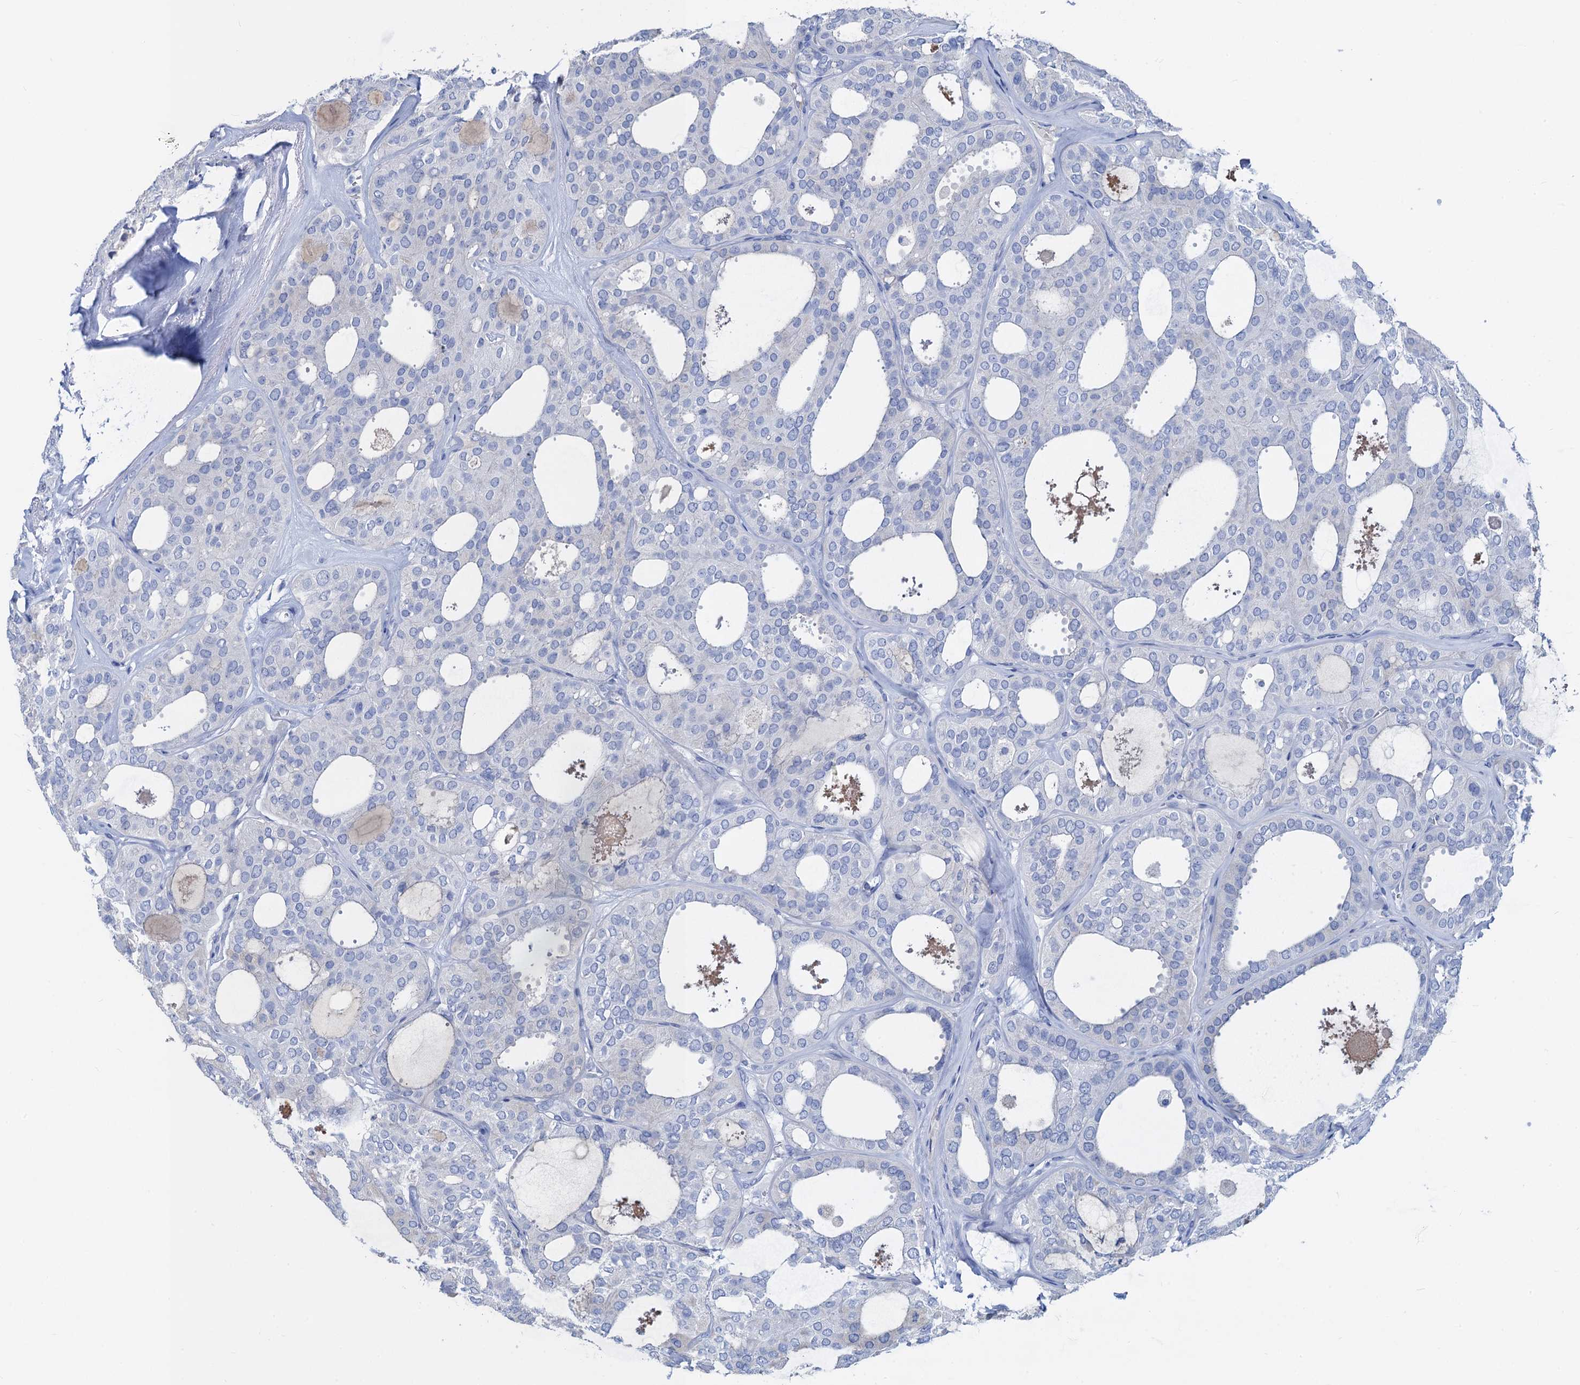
{"staining": {"intensity": "negative", "quantity": "none", "location": "none"}, "tissue": "thyroid cancer", "cell_type": "Tumor cells", "image_type": "cancer", "snomed": [{"axis": "morphology", "description": "Follicular adenoma carcinoma, NOS"}, {"axis": "topography", "description": "Thyroid gland"}], "caption": "This is a image of immunohistochemistry staining of thyroid follicular adenoma carcinoma, which shows no staining in tumor cells.", "gene": "RBP3", "patient": {"sex": "male", "age": 75}}